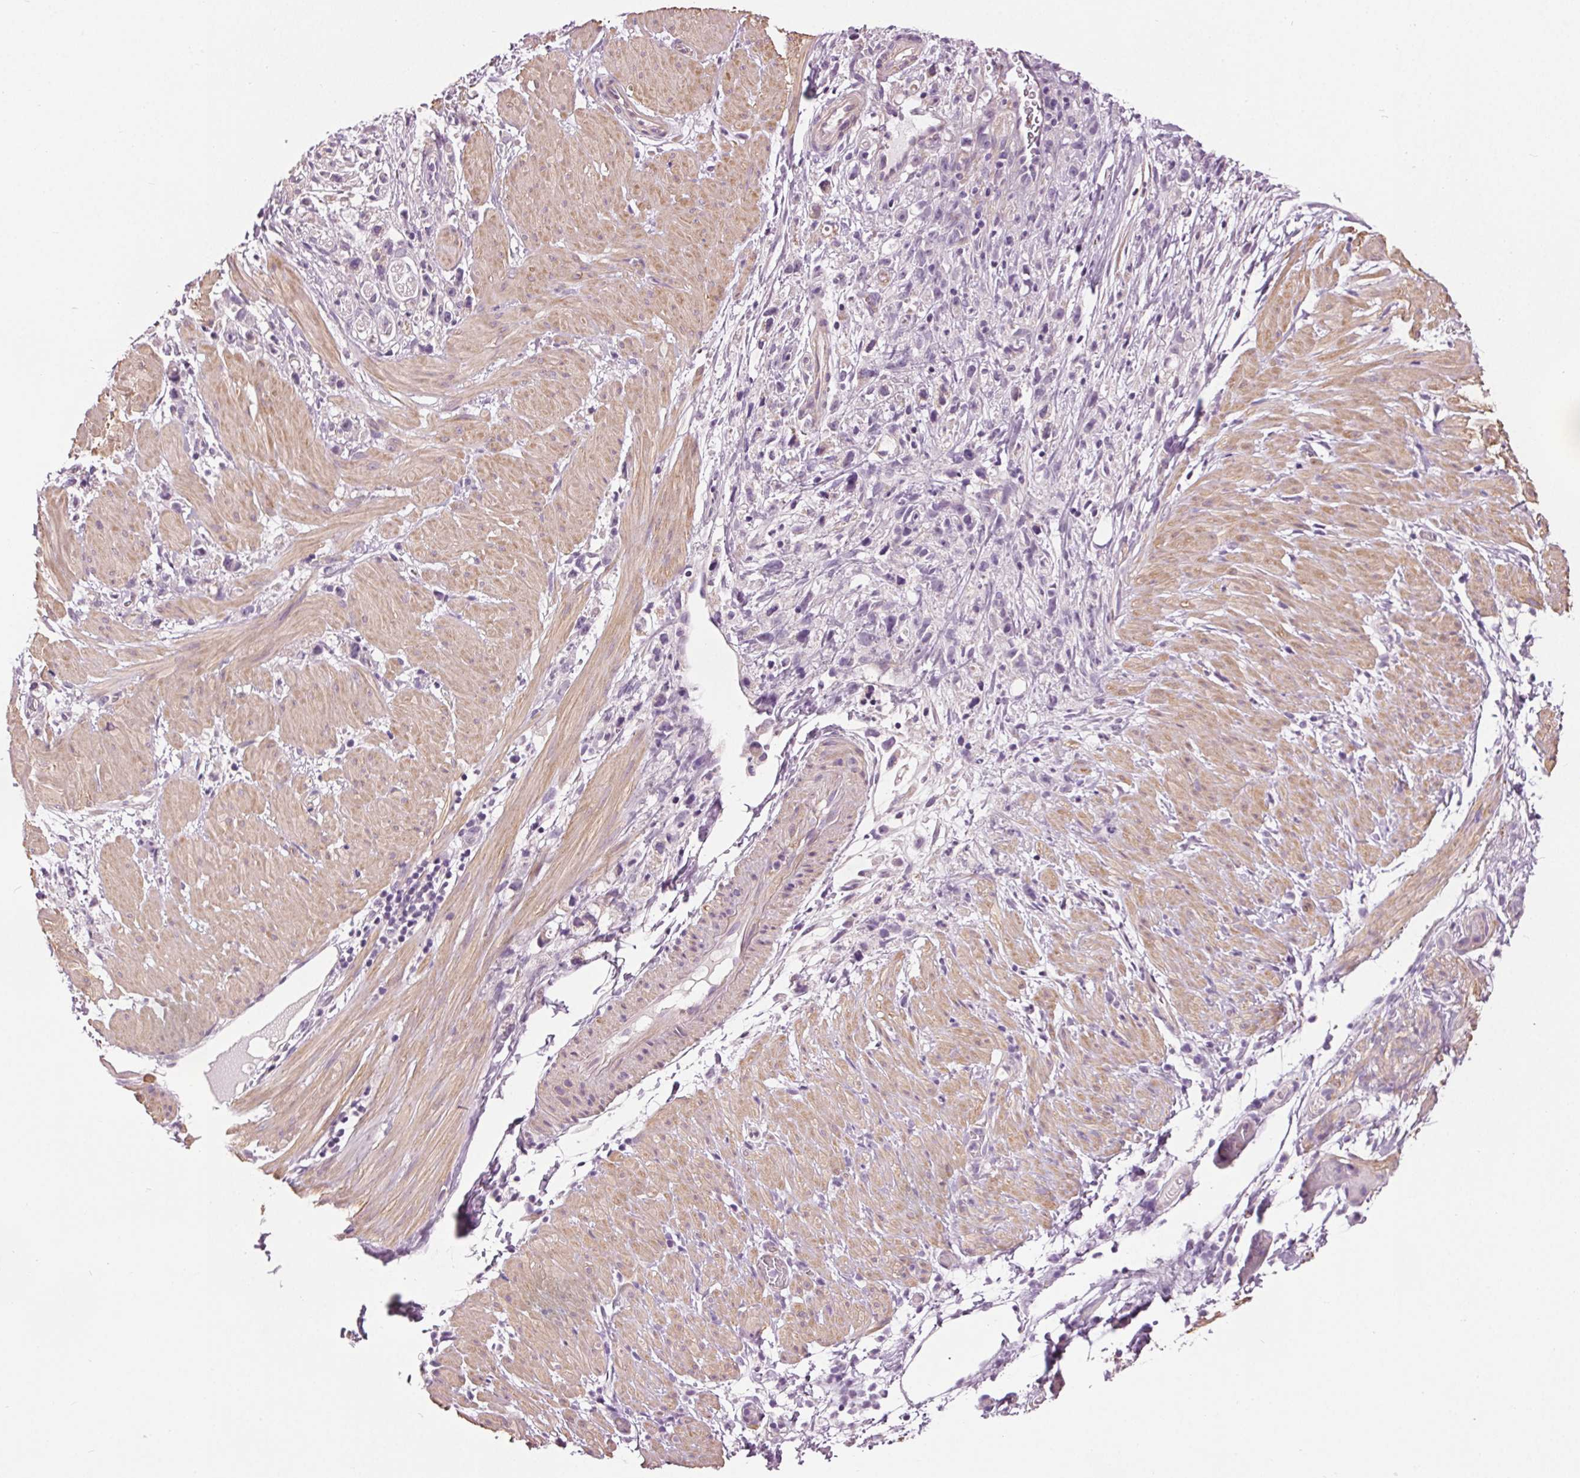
{"staining": {"intensity": "negative", "quantity": "none", "location": "none"}, "tissue": "stomach cancer", "cell_type": "Tumor cells", "image_type": "cancer", "snomed": [{"axis": "morphology", "description": "Adenocarcinoma, NOS"}, {"axis": "topography", "description": "Stomach"}], "caption": "Immunohistochemistry of stomach cancer (adenocarcinoma) reveals no expression in tumor cells. (Immunohistochemistry (ihc), brightfield microscopy, high magnification).", "gene": "RASA1", "patient": {"sex": "female", "age": 59}}